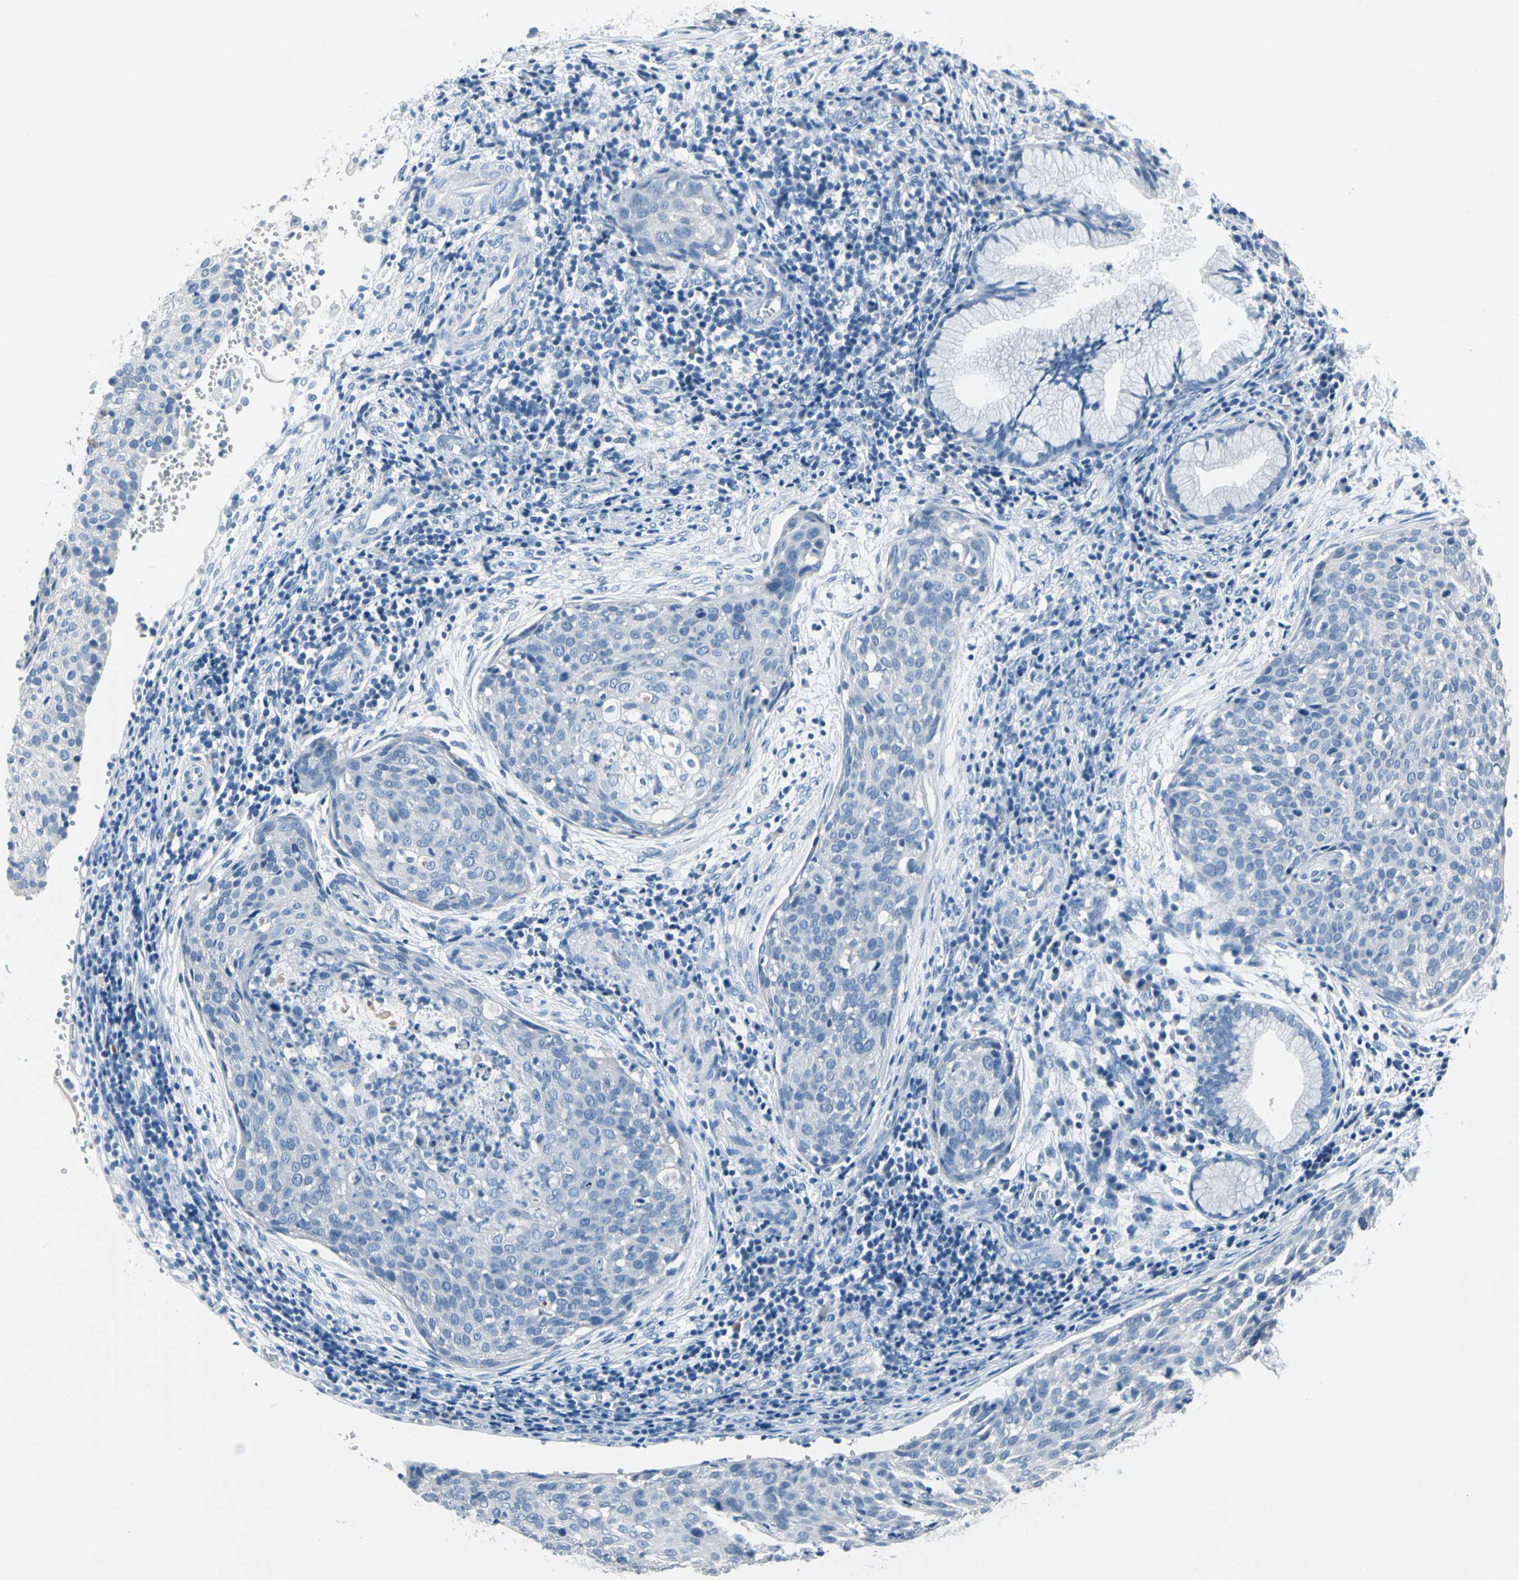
{"staining": {"intensity": "negative", "quantity": "none", "location": "none"}, "tissue": "cervical cancer", "cell_type": "Tumor cells", "image_type": "cancer", "snomed": [{"axis": "morphology", "description": "Squamous cell carcinoma, NOS"}, {"axis": "topography", "description": "Cervix"}], "caption": "Immunohistochemical staining of human cervical cancer exhibits no significant positivity in tumor cells. The staining is performed using DAB (3,3'-diaminobenzidine) brown chromogen with nuclei counter-stained in using hematoxylin.", "gene": "TPO", "patient": {"sex": "female", "age": 38}}